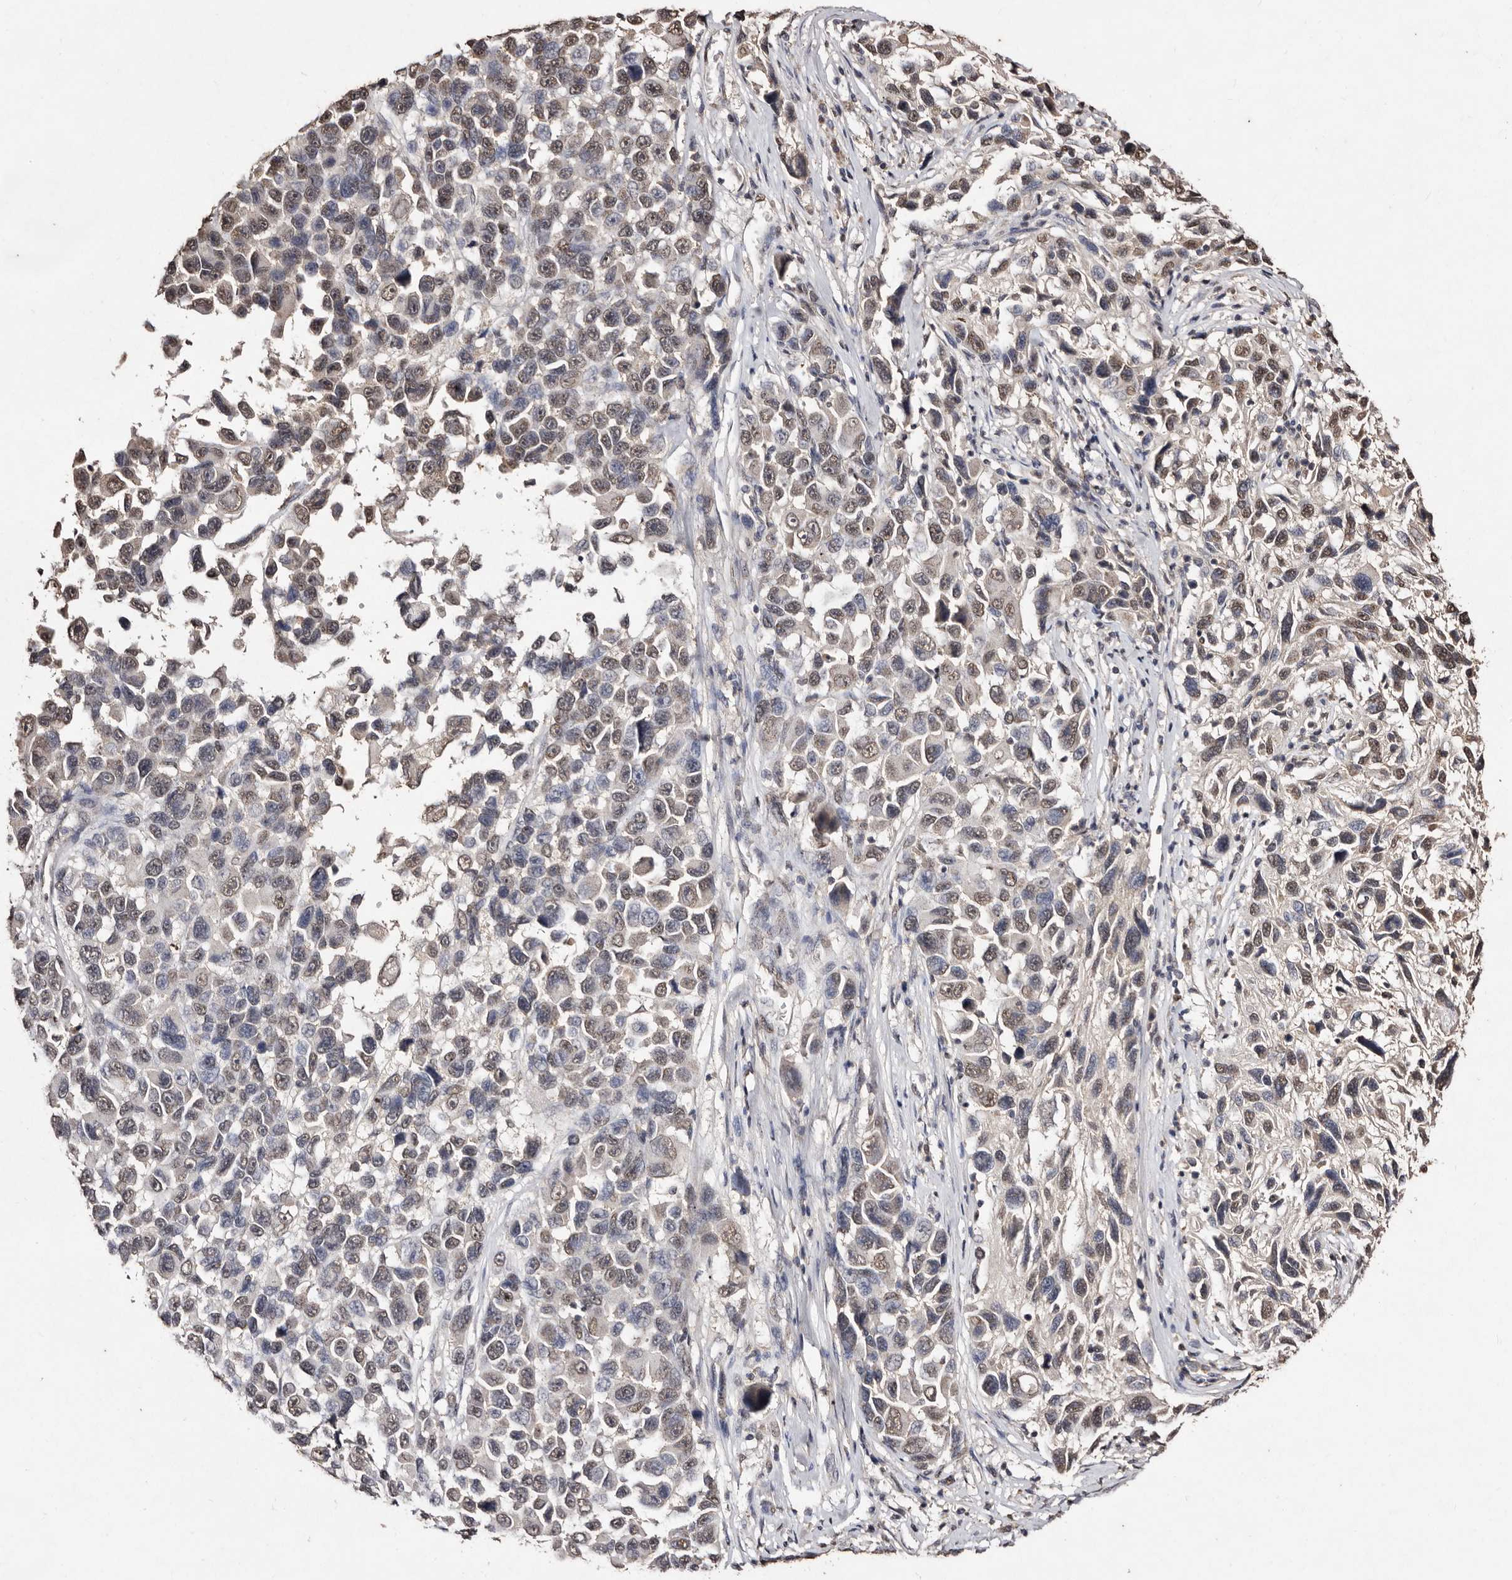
{"staining": {"intensity": "moderate", "quantity": "25%-75%", "location": "nuclear"}, "tissue": "melanoma", "cell_type": "Tumor cells", "image_type": "cancer", "snomed": [{"axis": "morphology", "description": "Malignant melanoma, NOS"}, {"axis": "topography", "description": "Skin"}], "caption": "DAB immunohistochemical staining of human melanoma demonstrates moderate nuclear protein positivity in approximately 25%-75% of tumor cells. The protein is stained brown, and the nuclei are stained in blue (DAB (3,3'-diaminobenzidine) IHC with brightfield microscopy, high magnification).", "gene": "ERBB4", "patient": {"sex": "male", "age": 53}}